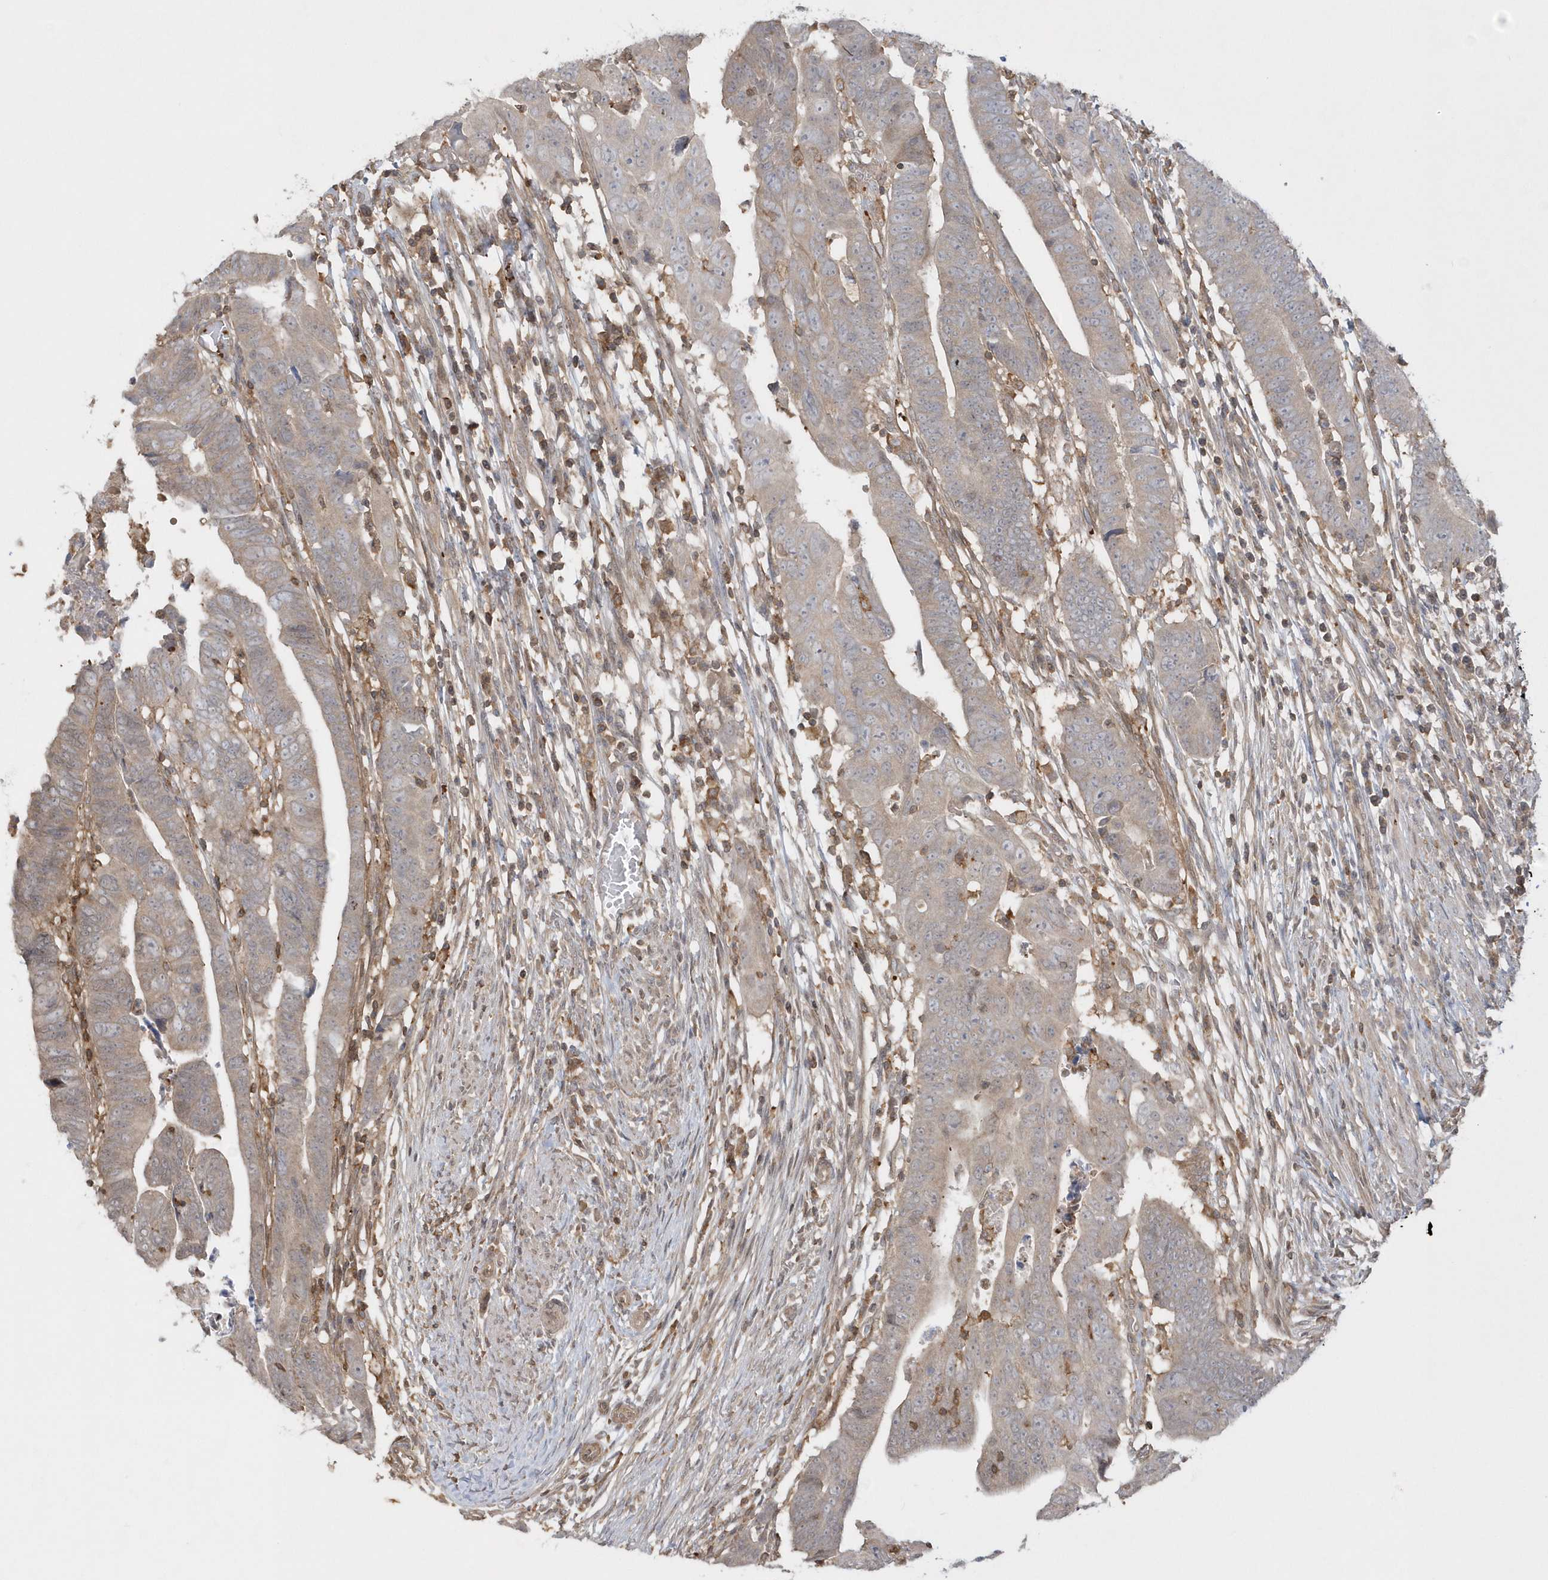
{"staining": {"intensity": "weak", "quantity": ">75%", "location": "cytoplasmic/membranous"}, "tissue": "colorectal cancer", "cell_type": "Tumor cells", "image_type": "cancer", "snomed": [{"axis": "morphology", "description": "Adenocarcinoma, NOS"}, {"axis": "topography", "description": "Rectum"}], "caption": "About >75% of tumor cells in human colorectal cancer display weak cytoplasmic/membranous protein expression as visualized by brown immunohistochemical staining.", "gene": "BSN", "patient": {"sex": "female", "age": 65}}